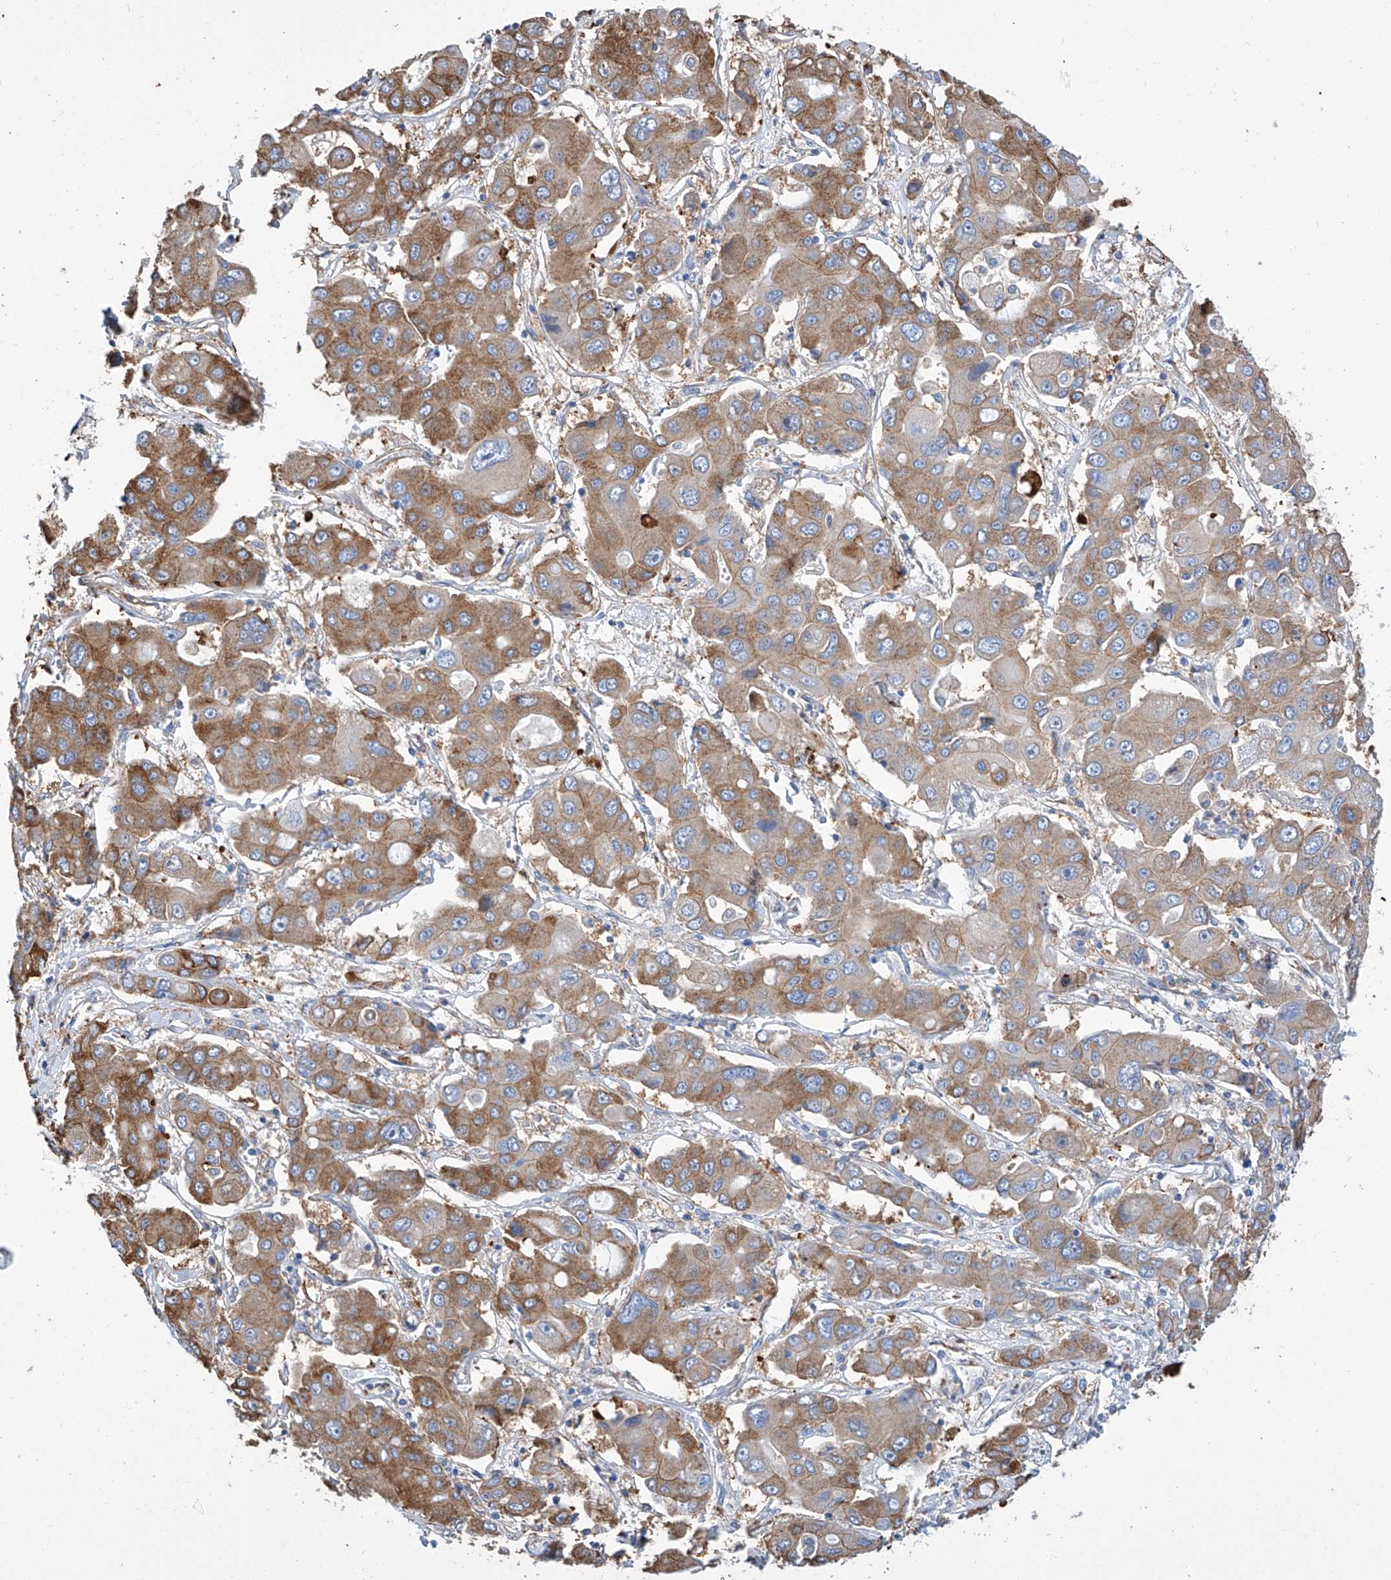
{"staining": {"intensity": "moderate", "quantity": ">75%", "location": "cytoplasmic/membranous"}, "tissue": "liver cancer", "cell_type": "Tumor cells", "image_type": "cancer", "snomed": [{"axis": "morphology", "description": "Cholangiocarcinoma"}, {"axis": "topography", "description": "Liver"}], "caption": "Liver cancer stained for a protein displays moderate cytoplasmic/membranous positivity in tumor cells. The staining was performed using DAB to visualize the protein expression in brown, while the nuclei were stained in blue with hematoxylin (Magnification: 20x).", "gene": "GPT", "patient": {"sex": "male", "age": 67}}